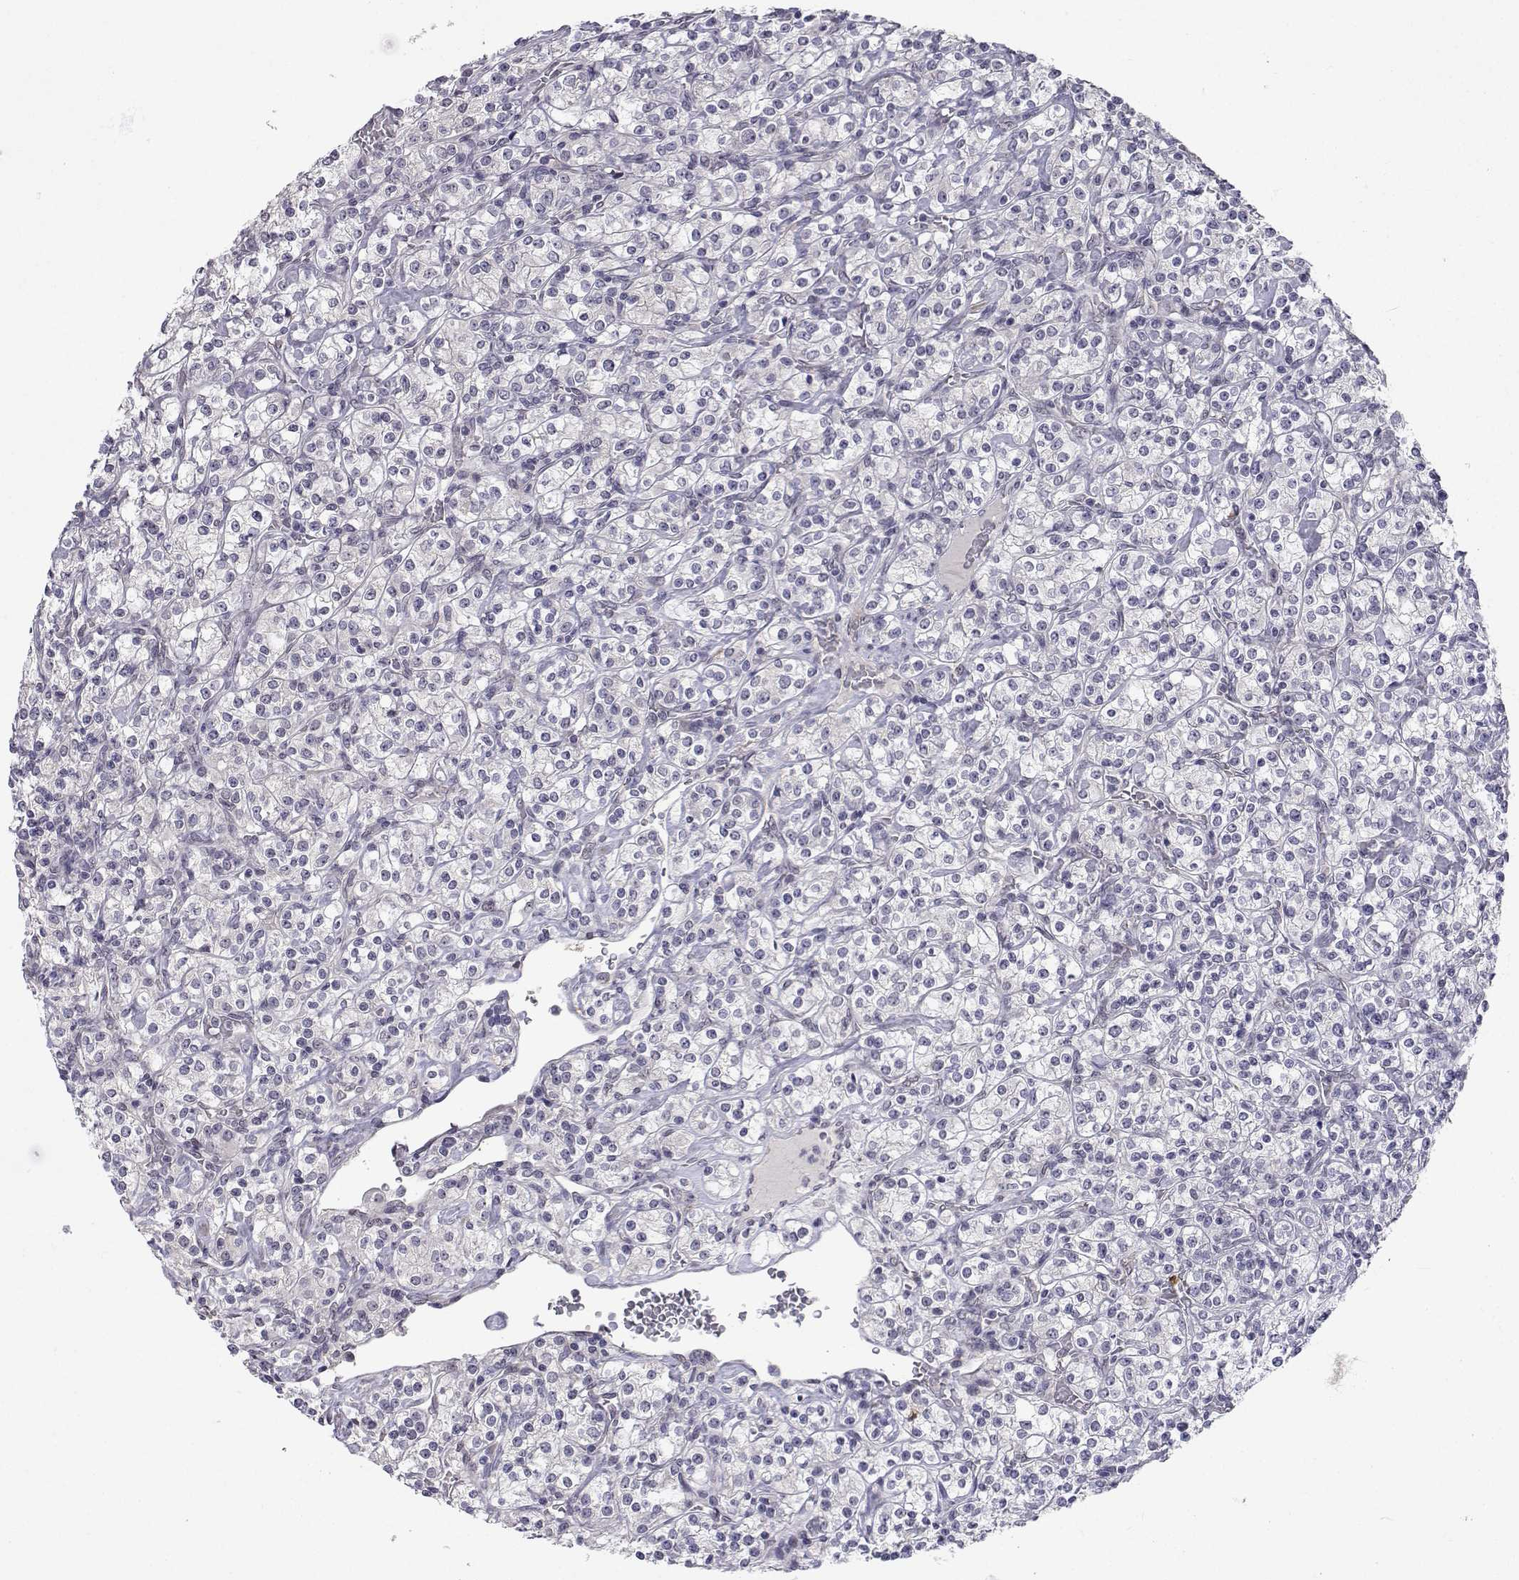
{"staining": {"intensity": "negative", "quantity": "none", "location": "none"}, "tissue": "renal cancer", "cell_type": "Tumor cells", "image_type": "cancer", "snomed": [{"axis": "morphology", "description": "Adenocarcinoma, NOS"}, {"axis": "topography", "description": "Kidney"}], "caption": "High power microscopy histopathology image of an immunohistochemistry histopathology image of adenocarcinoma (renal), revealing no significant positivity in tumor cells.", "gene": "SLC6A3", "patient": {"sex": "male", "age": 77}}